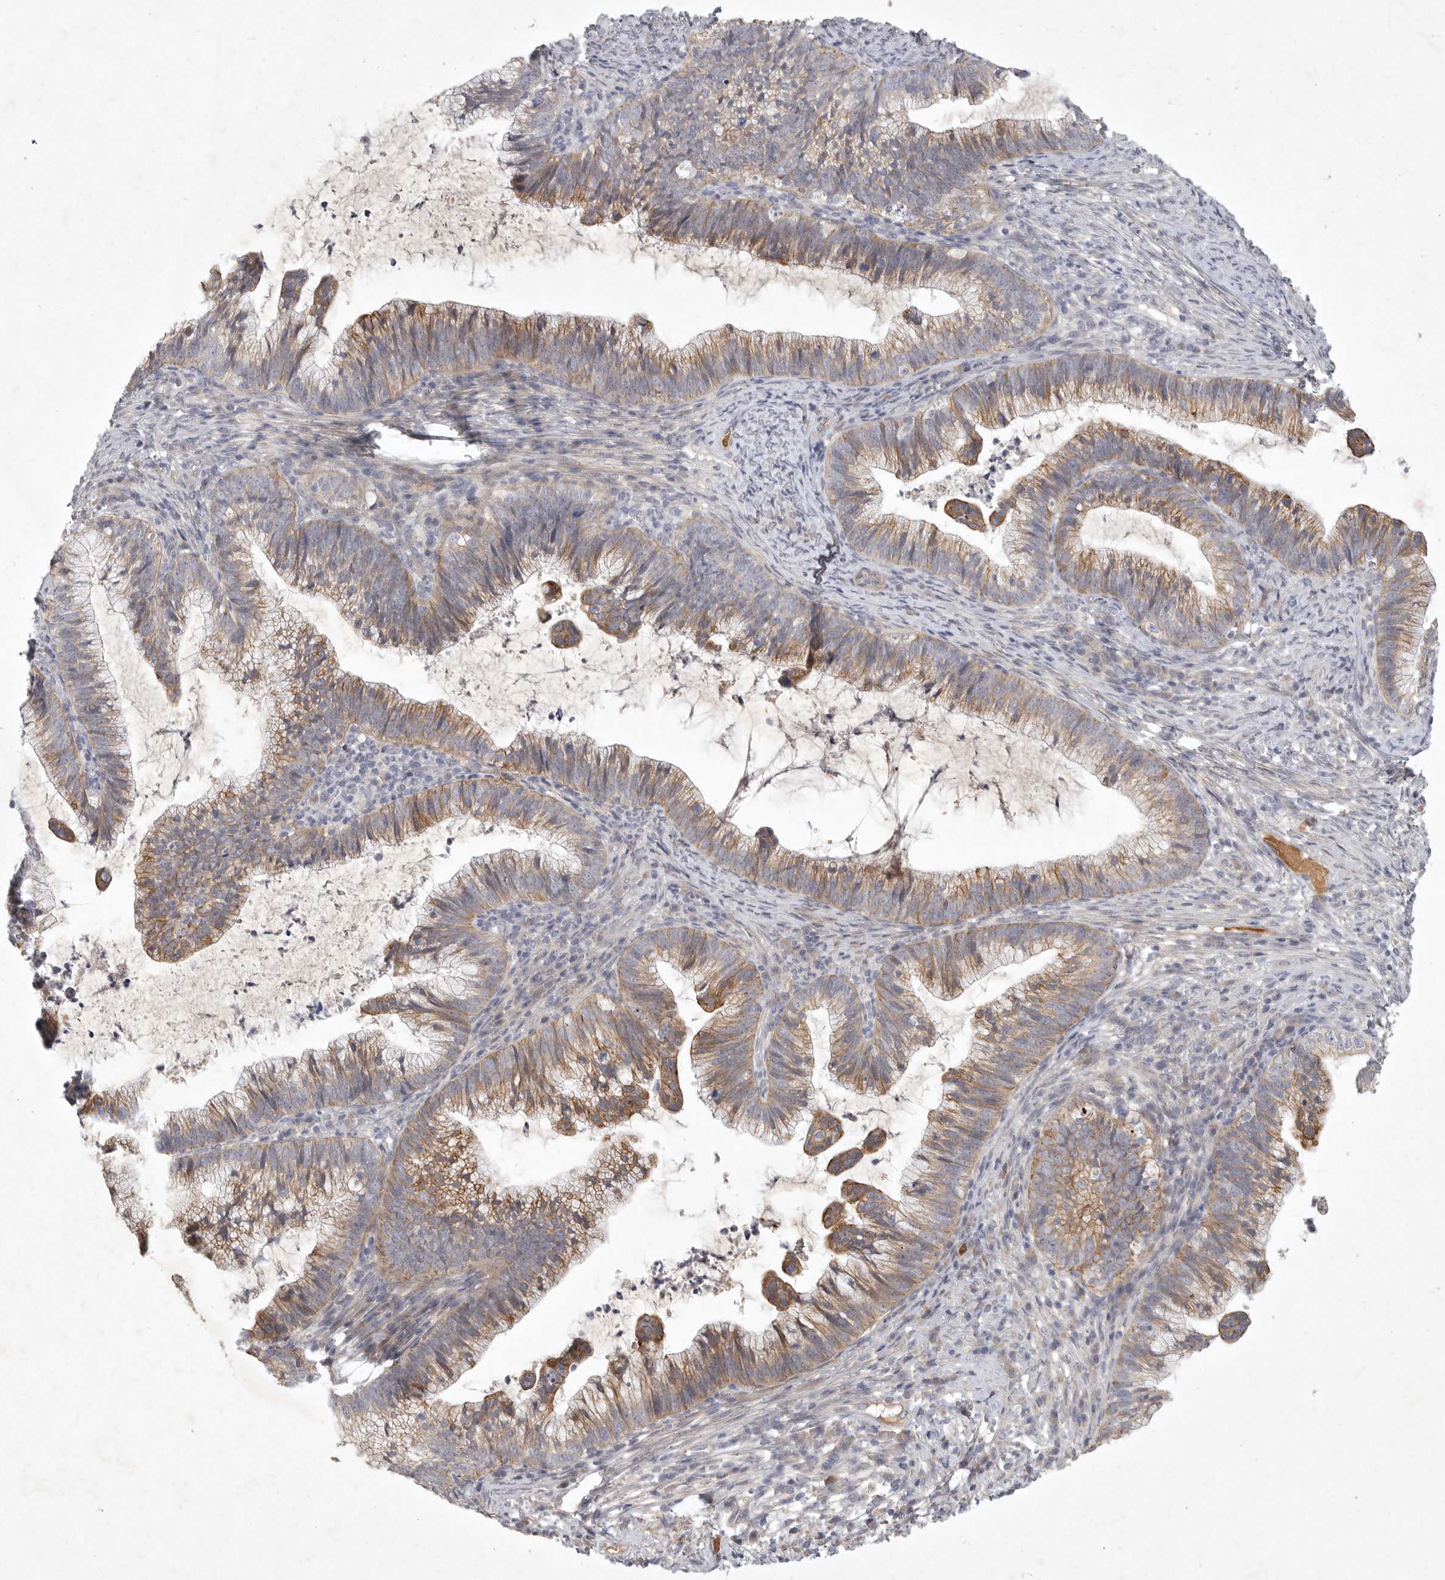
{"staining": {"intensity": "moderate", "quantity": ">75%", "location": "cytoplasmic/membranous"}, "tissue": "cervical cancer", "cell_type": "Tumor cells", "image_type": "cancer", "snomed": [{"axis": "morphology", "description": "Adenocarcinoma, NOS"}, {"axis": "topography", "description": "Cervix"}], "caption": "IHC staining of cervical cancer, which reveals medium levels of moderate cytoplasmic/membranous expression in approximately >75% of tumor cells indicating moderate cytoplasmic/membranous protein positivity. The staining was performed using DAB (3,3'-diaminobenzidine) (brown) for protein detection and nuclei were counterstained in hematoxylin (blue).", "gene": "BZW2", "patient": {"sex": "female", "age": 36}}